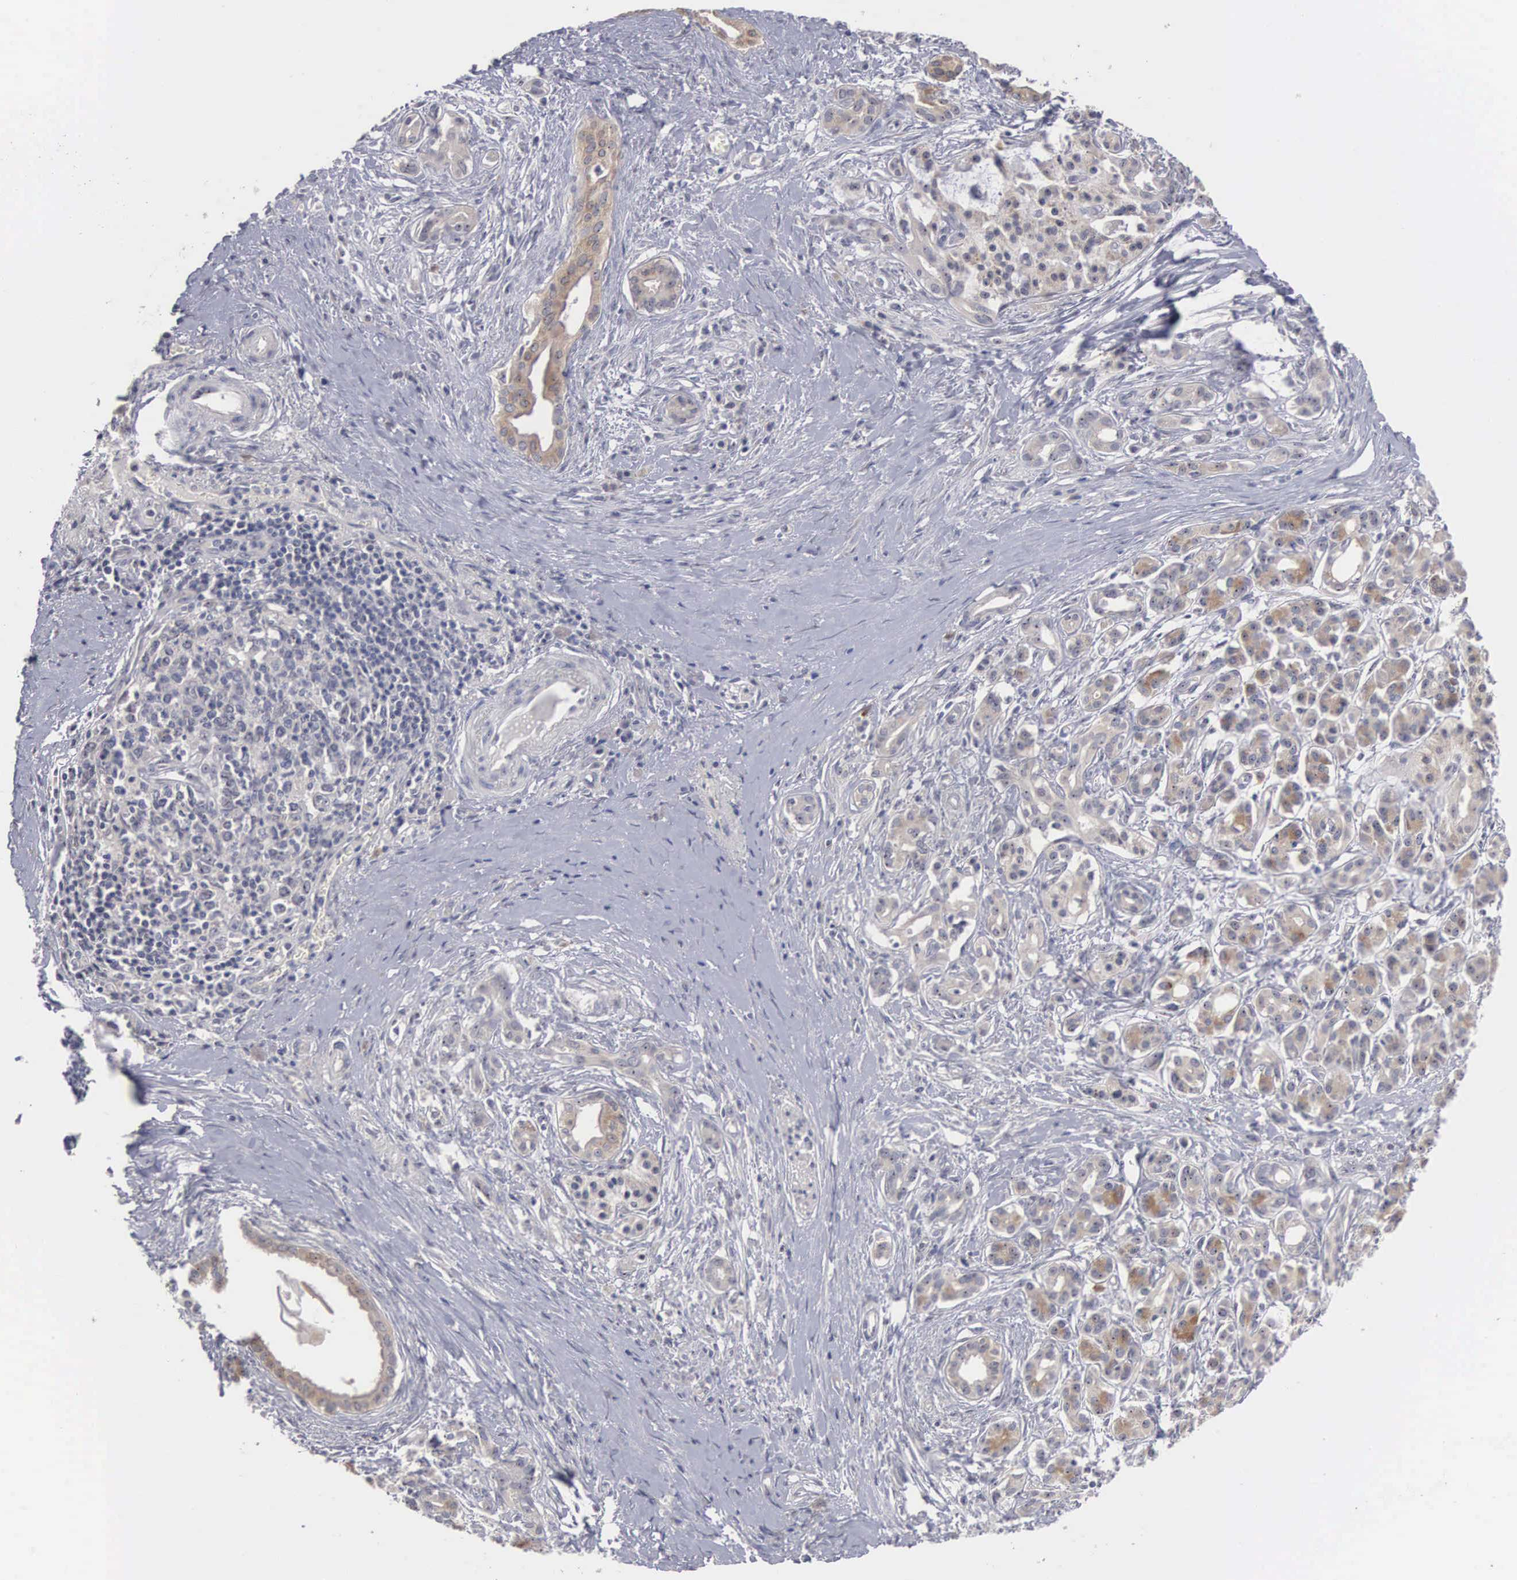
{"staining": {"intensity": "weak", "quantity": ">75%", "location": "cytoplasmic/membranous"}, "tissue": "pancreatic cancer", "cell_type": "Tumor cells", "image_type": "cancer", "snomed": [{"axis": "morphology", "description": "Adenocarcinoma, NOS"}, {"axis": "topography", "description": "Pancreas"}], "caption": "High-magnification brightfield microscopy of adenocarcinoma (pancreatic) stained with DAB (brown) and counterstained with hematoxylin (blue). tumor cells exhibit weak cytoplasmic/membranous positivity is present in about>75% of cells. The protein of interest is shown in brown color, while the nuclei are stained blue.", "gene": "AMN", "patient": {"sex": "male", "age": 59}}